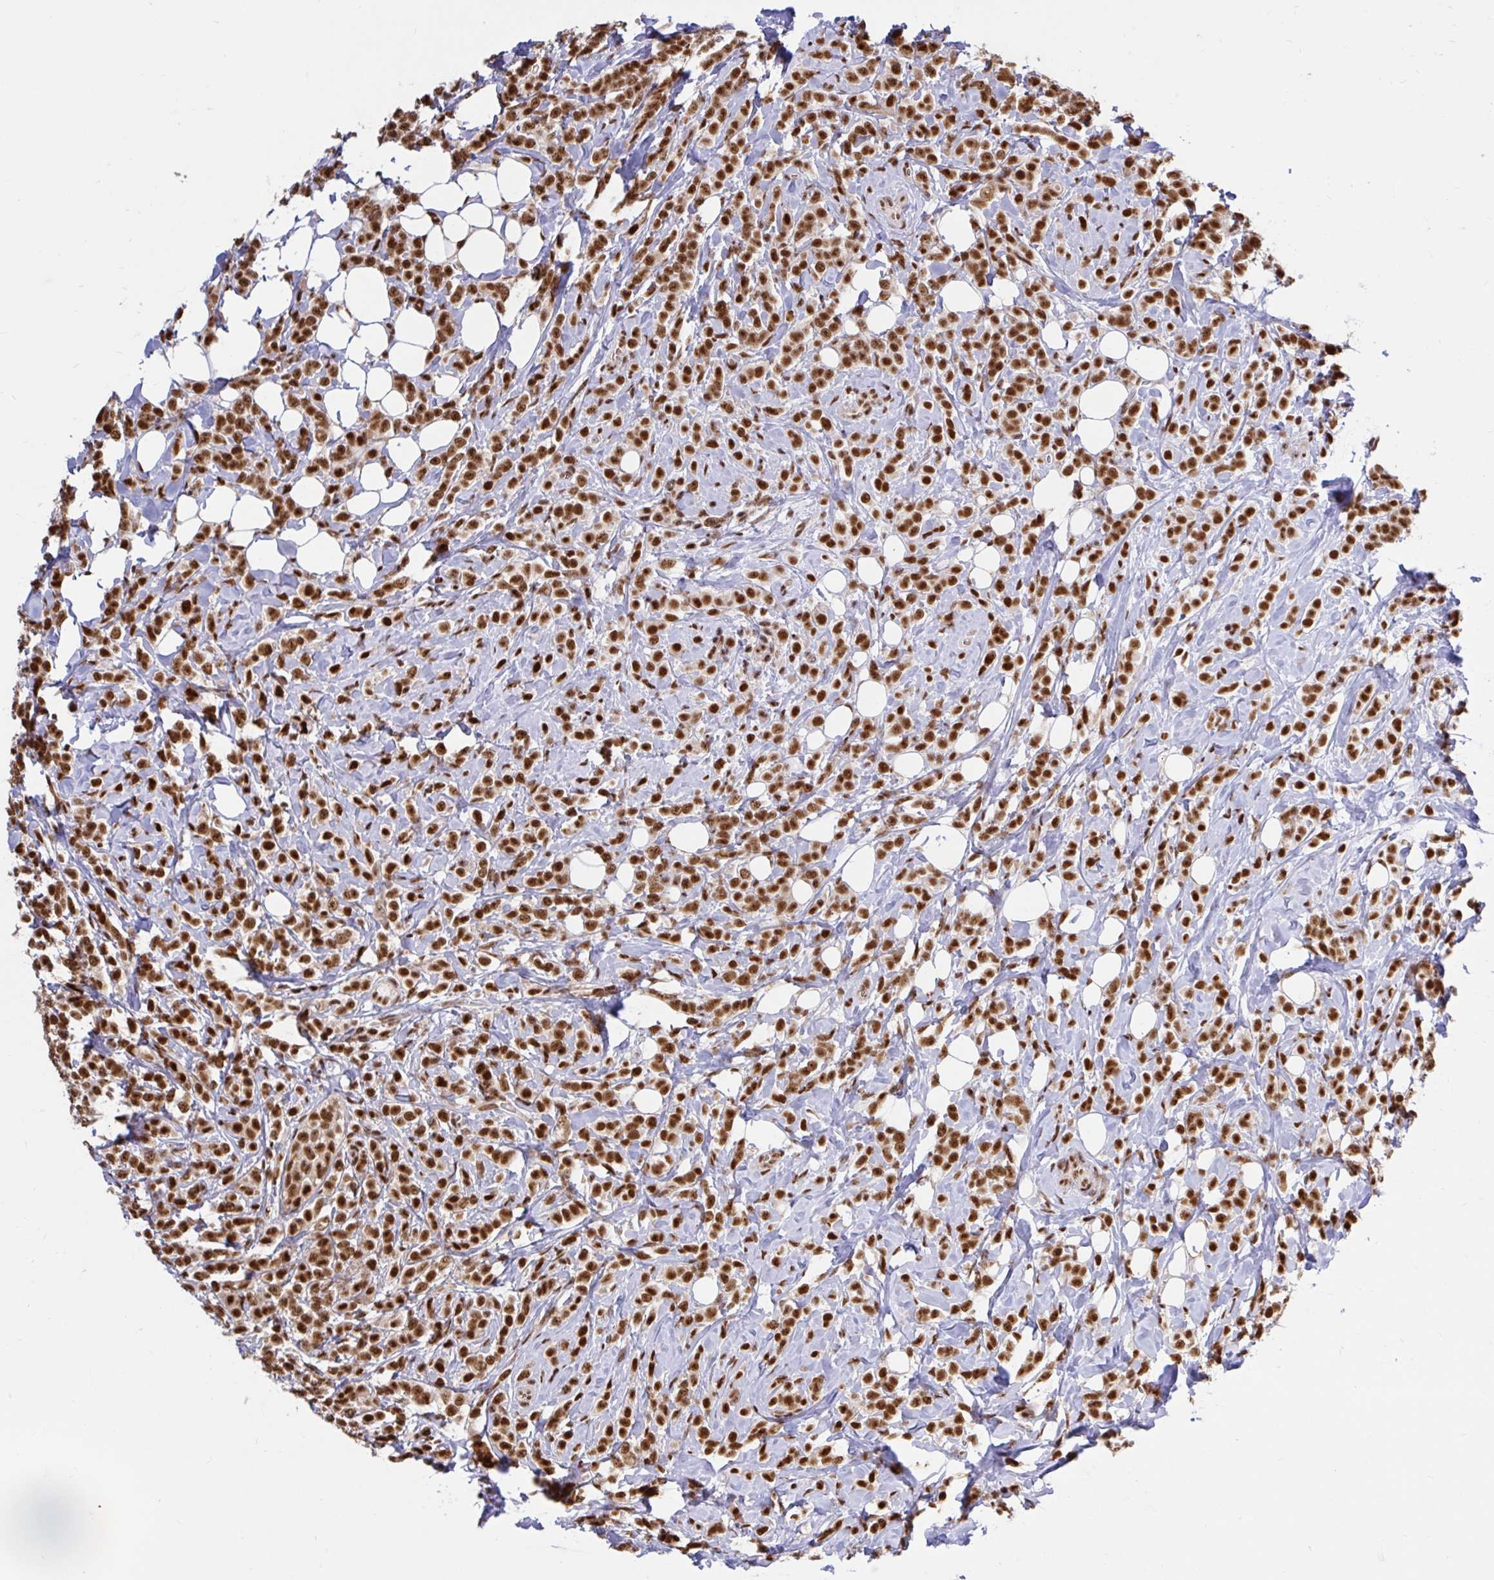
{"staining": {"intensity": "strong", "quantity": ">75%", "location": "nuclear"}, "tissue": "breast cancer", "cell_type": "Tumor cells", "image_type": "cancer", "snomed": [{"axis": "morphology", "description": "Lobular carcinoma"}, {"axis": "topography", "description": "Breast"}], "caption": "High-magnification brightfield microscopy of lobular carcinoma (breast) stained with DAB (3,3'-diaminobenzidine) (brown) and counterstained with hematoxylin (blue). tumor cells exhibit strong nuclear staining is appreciated in about>75% of cells. (DAB IHC, brown staining for protein, blue staining for nuclei).", "gene": "ABCA9", "patient": {"sex": "female", "age": 49}}